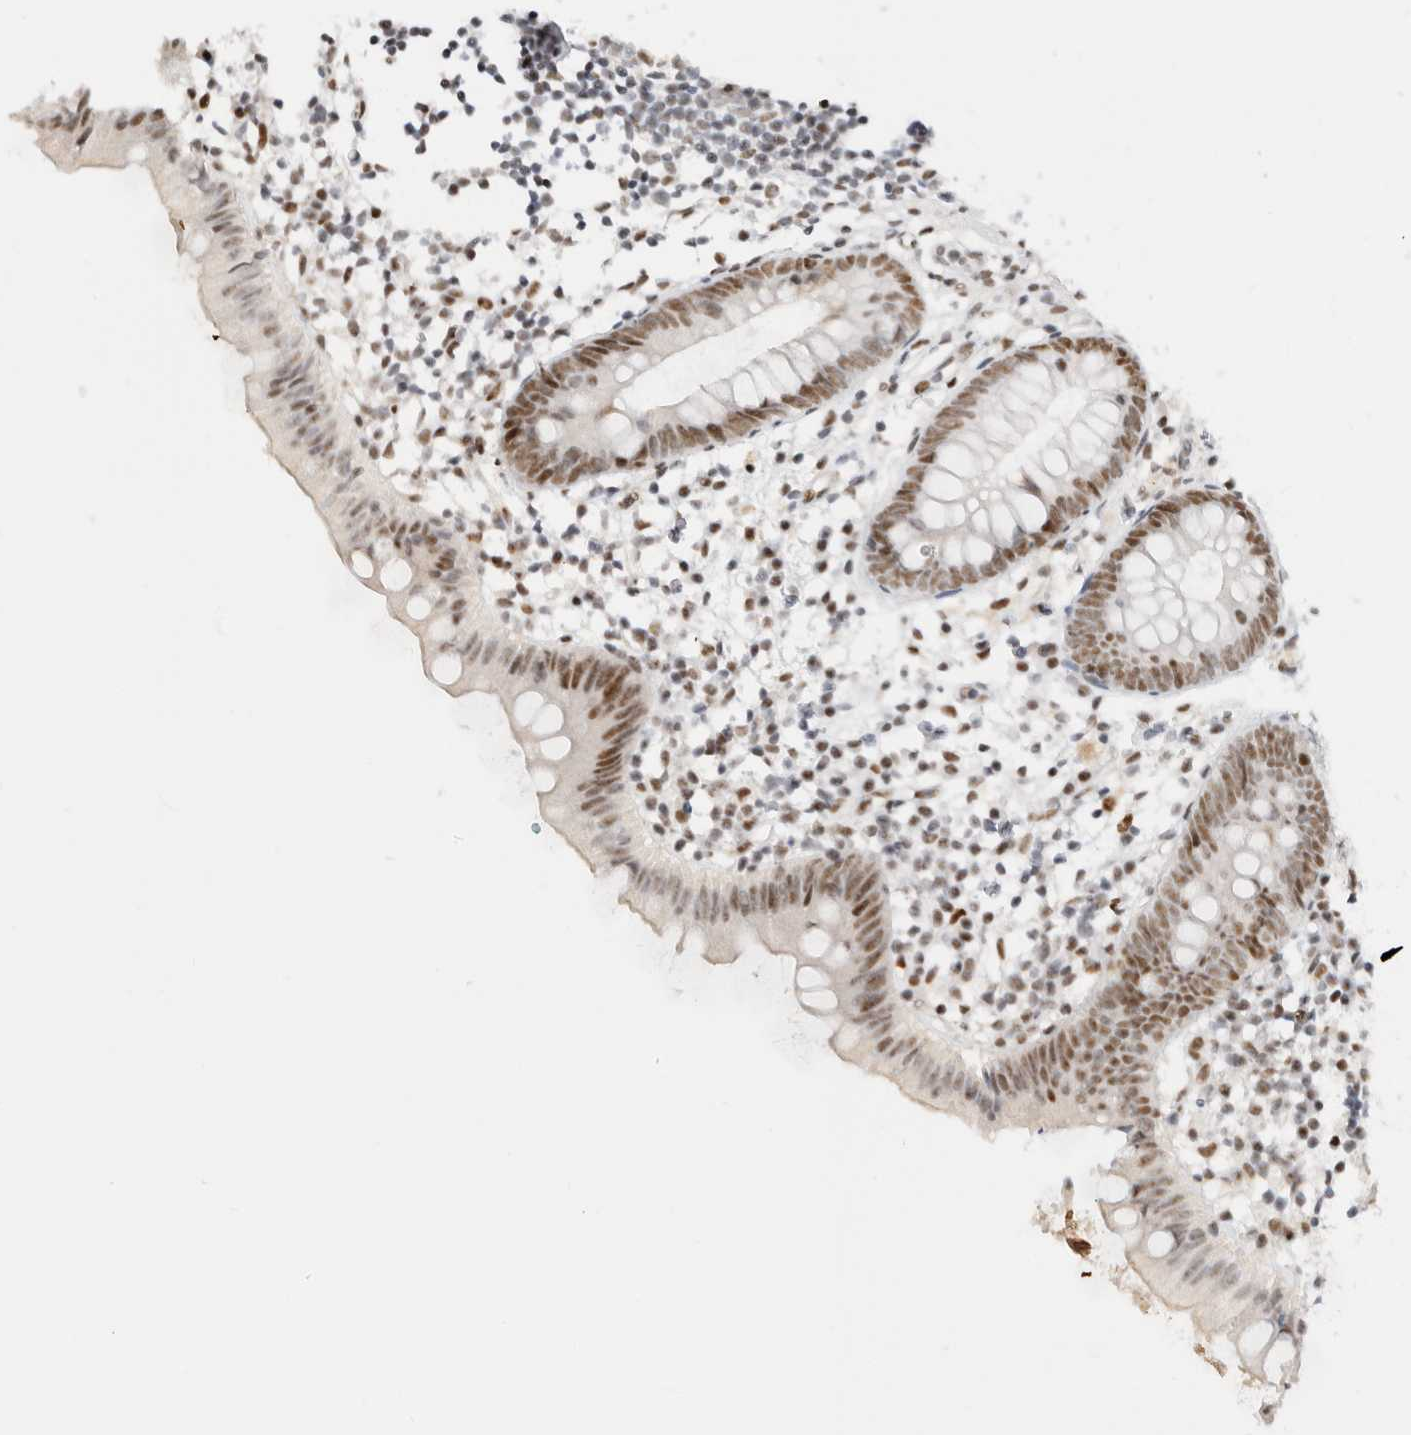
{"staining": {"intensity": "moderate", "quantity": ">75%", "location": "nuclear"}, "tissue": "appendix", "cell_type": "Glandular cells", "image_type": "normal", "snomed": [{"axis": "morphology", "description": "Normal tissue, NOS"}, {"axis": "topography", "description": "Appendix"}], "caption": "Immunohistochemistry of normal appendix exhibits medium levels of moderate nuclear staining in about >75% of glandular cells.", "gene": "ZNF282", "patient": {"sex": "female", "age": 20}}